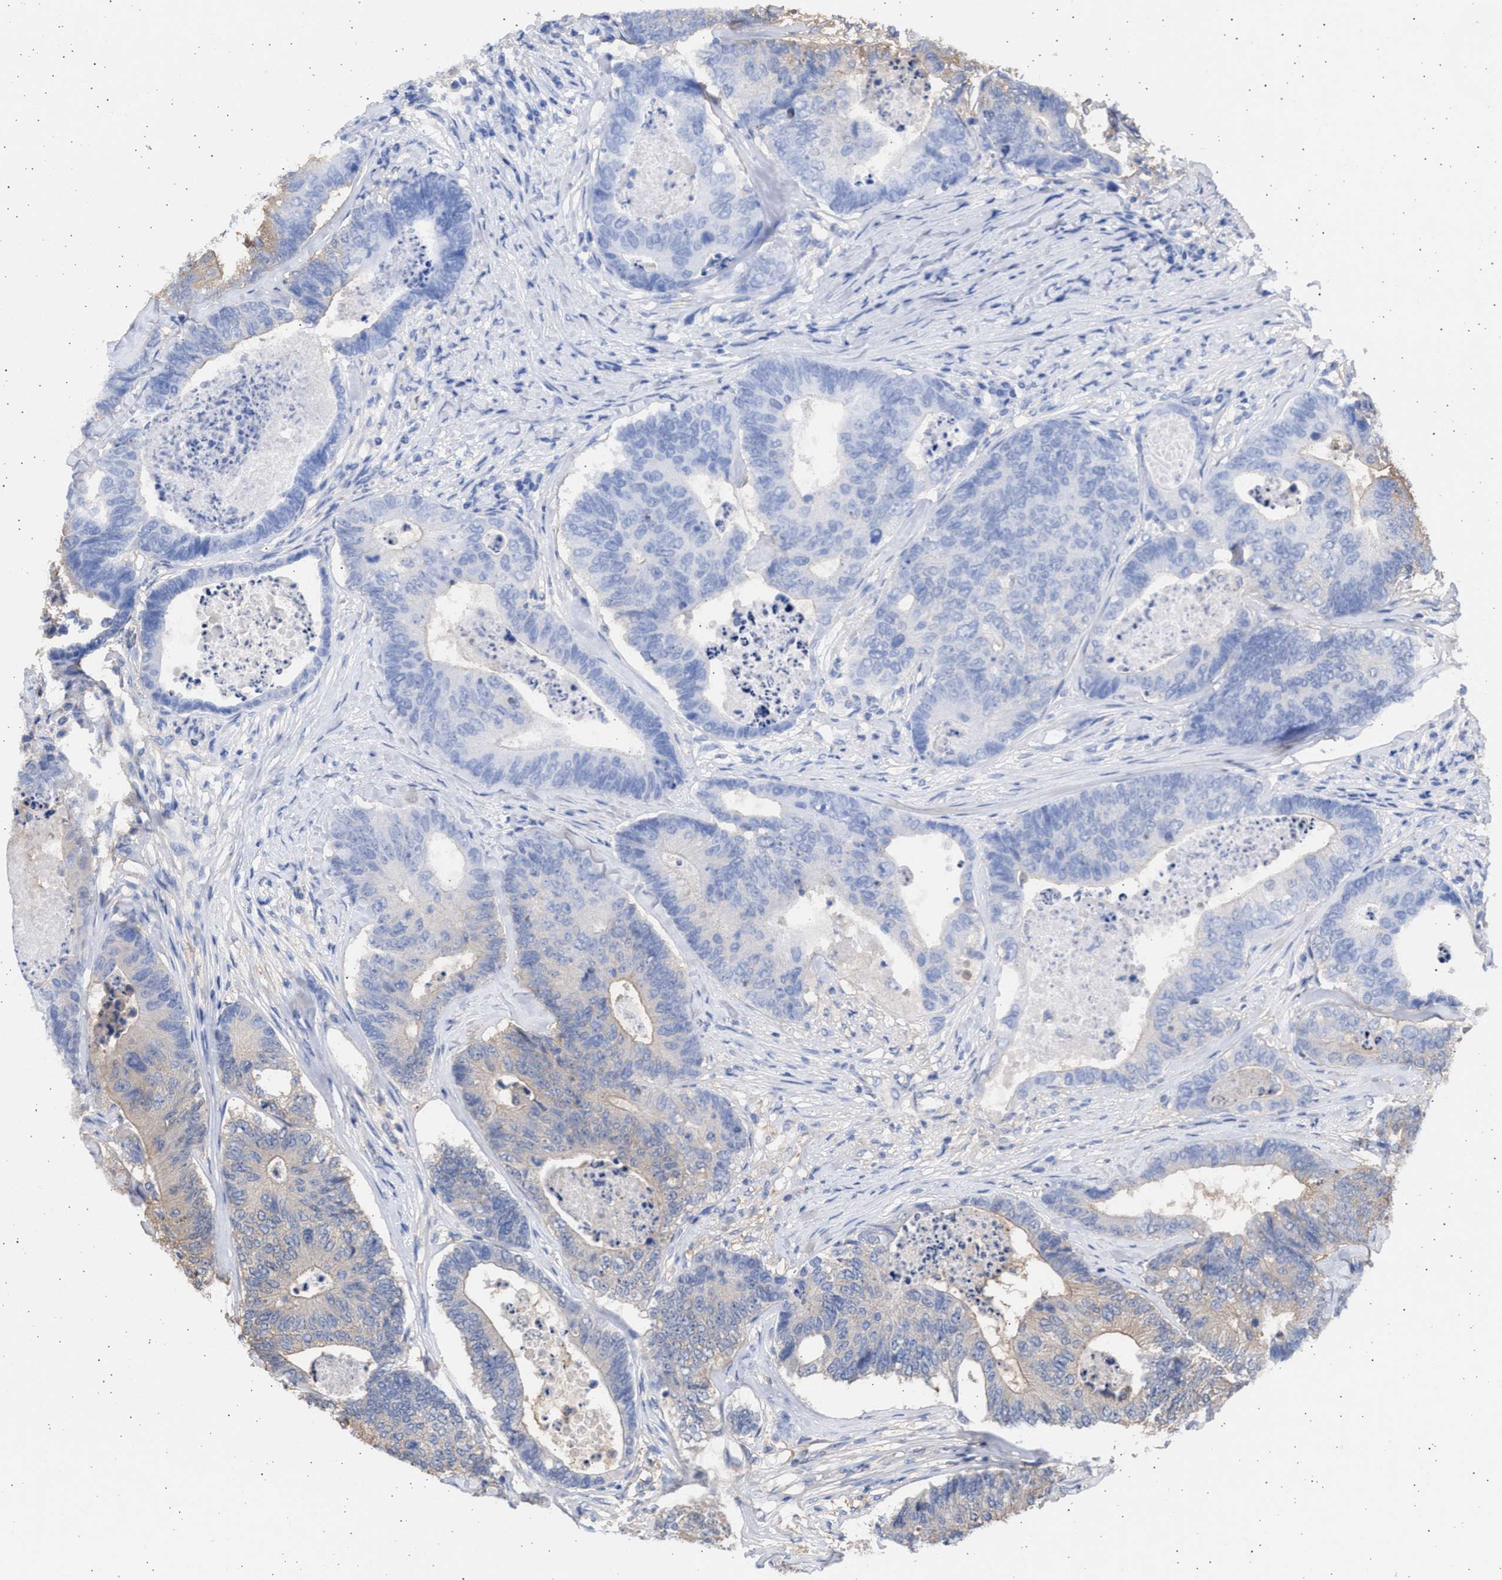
{"staining": {"intensity": "weak", "quantity": "<25%", "location": "cytoplasmic/membranous"}, "tissue": "colorectal cancer", "cell_type": "Tumor cells", "image_type": "cancer", "snomed": [{"axis": "morphology", "description": "Adenocarcinoma, NOS"}, {"axis": "topography", "description": "Colon"}], "caption": "Immunohistochemistry (IHC) photomicrograph of human colorectal cancer (adenocarcinoma) stained for a protein (brown), which demonstrates no positivity in tumor cells.", "gene": "ALDOC", "patient": {"sex": "female", "age": 67}}